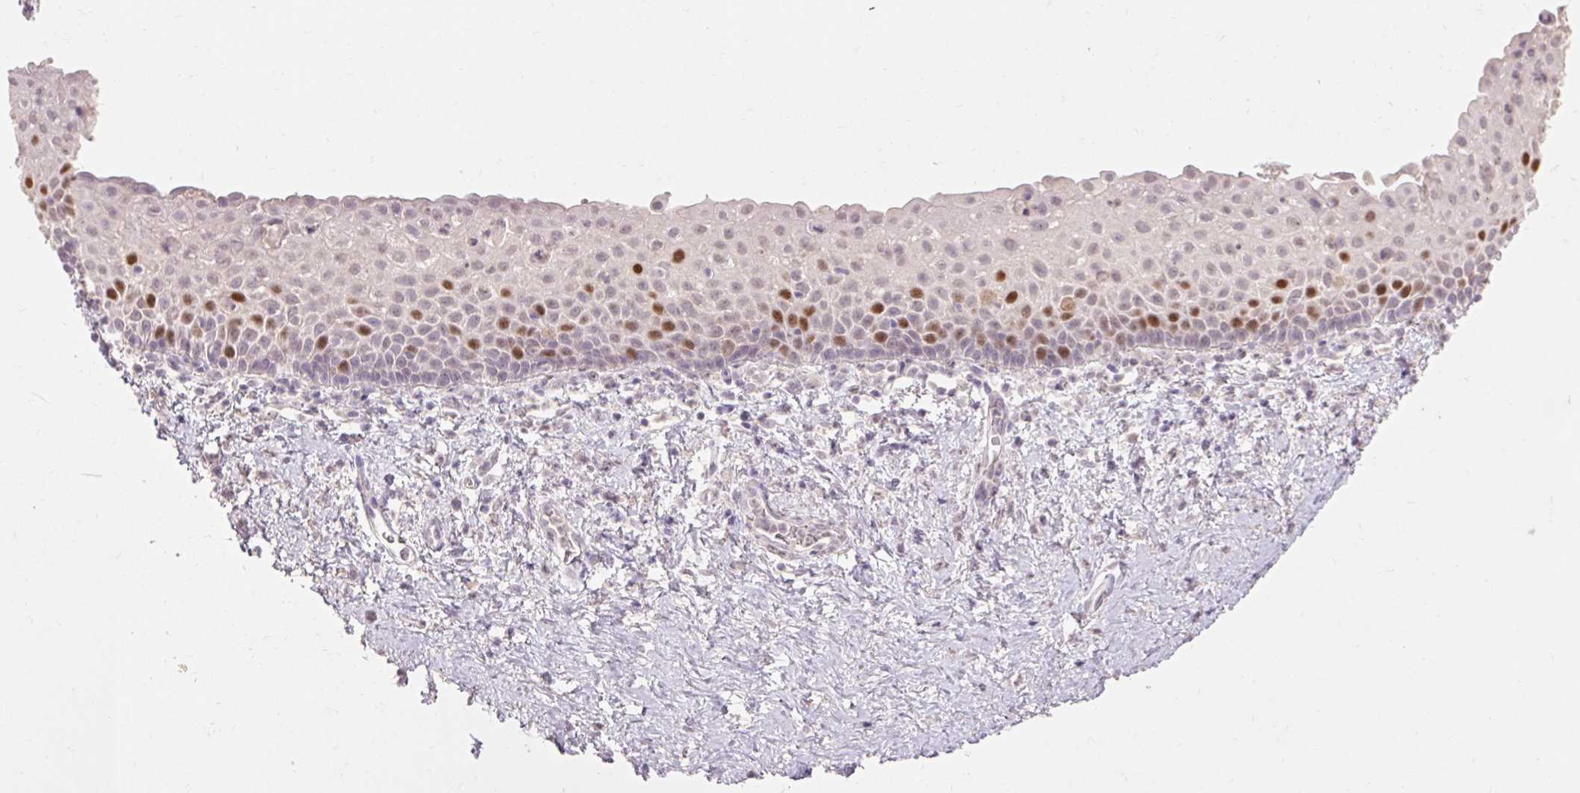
{"staining": {"intensity": "strong", "quantity": "<25%", "location": "nuclear"}, "tissue": "vagina", "cell_type": "Squamous epithelial cells", "image_type": "normal", "snomed": [{"axis": "morphology", "description": "Normal tissue, NOS"}, {"axis": "topography", "description": "Vagina"}], "caption": "A micrograph of human vagina stained for a protein exhibits strong nuclear brown staining in squamous epithelial cells. (Stains: DAB in brown, nuclei in blue, Microscopy: brightfield microscopy at high magnification).", "gene": "SKP2", "patient": {"sex": "female", "age": 61}}